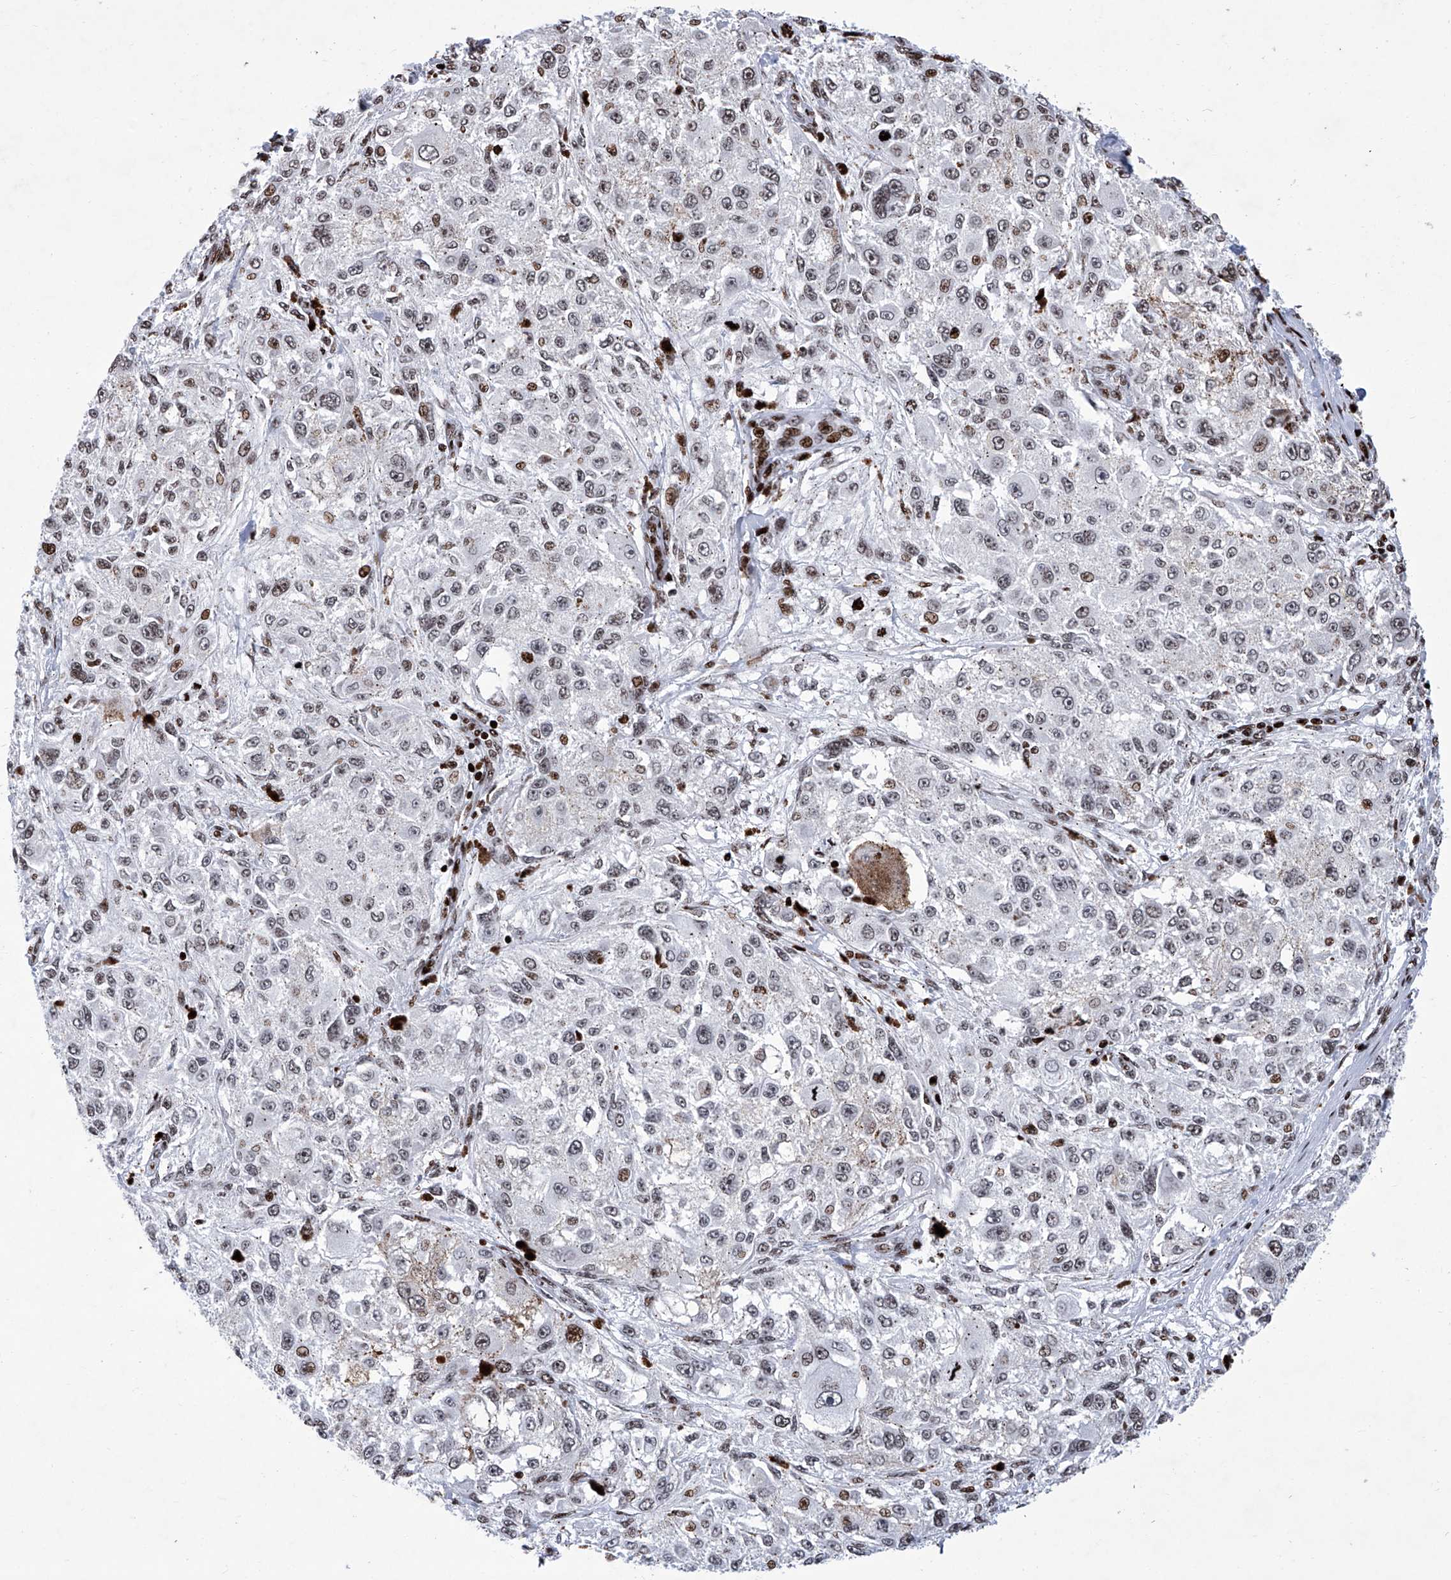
{"staining": {"intensity": "moderate", "quantity": "<25%", "location": "nuclear"}, "tissue": "melanoma", "cell_type": "Tumor cells", "image_type": "cancer", "snomed": [{"axis": "morphology", "description": "Necrosis, NOS"}, {"axis": "morphology", "description": "Malignant melanoma, NOS"}, {"axis": "topography", "description": "Skin"}], "caption": "The immunohistochemical stain shows moderate nuclear expression in tumor cells of malignant melanoma tissue.", "gene": "HEY2", "patient": {"sex": "female", "age": 87}}